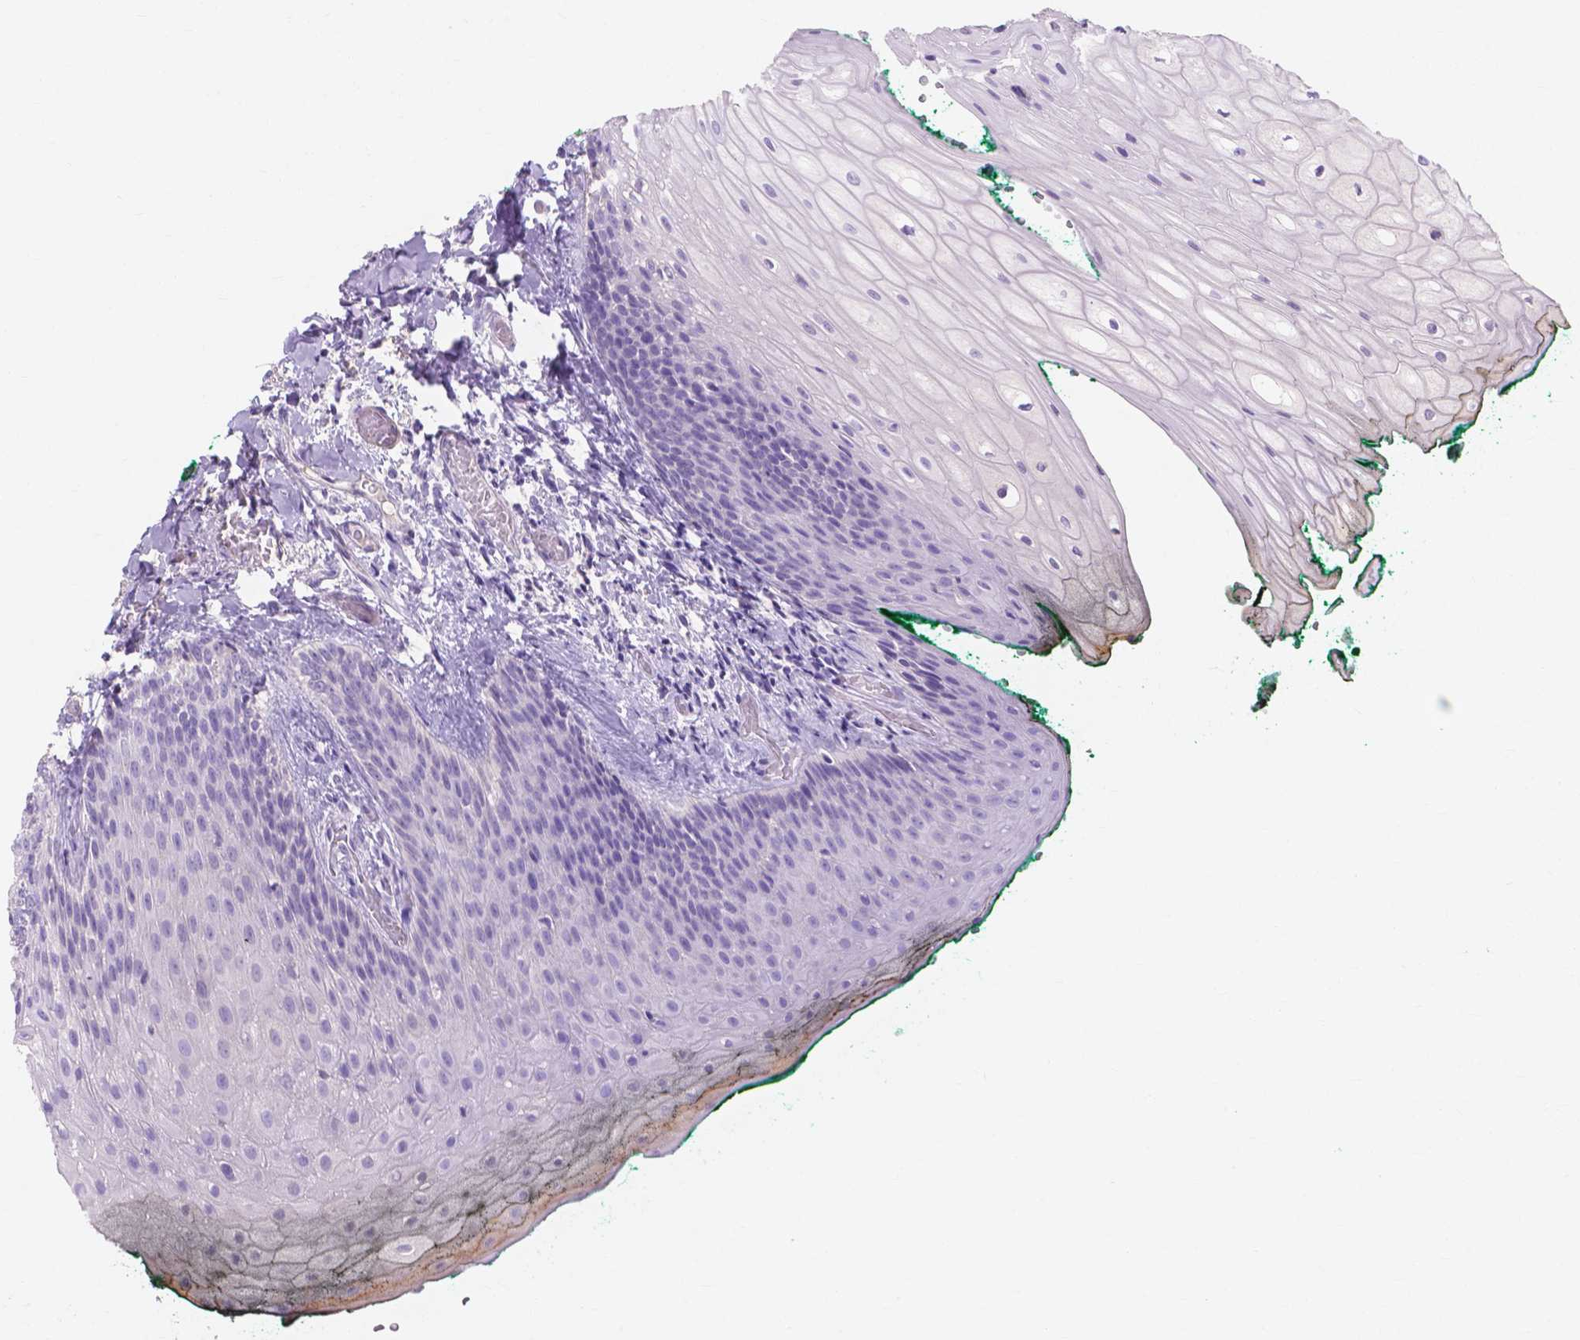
{"staining": {"intensity": "negative", "quantity": "none", "location": "none"}, "tissue": "oral mucosa", "cell_type": "Squamous epithelial cells", "image_type": "normal", "snomed": [{"axis": "morphology", "description": "Normal tissue, NOS"}, {"axis": "topography", "description": "Oral tissue"}, {"axis": "topography", "description": "Head-Neck"}], "caption": "Immunohistochemistry of normal human oral mucosa shows no positivity in squamous epithelial cells.", "gene": "MBLAC1", "patient": {"sex": "female", "age": 68}}